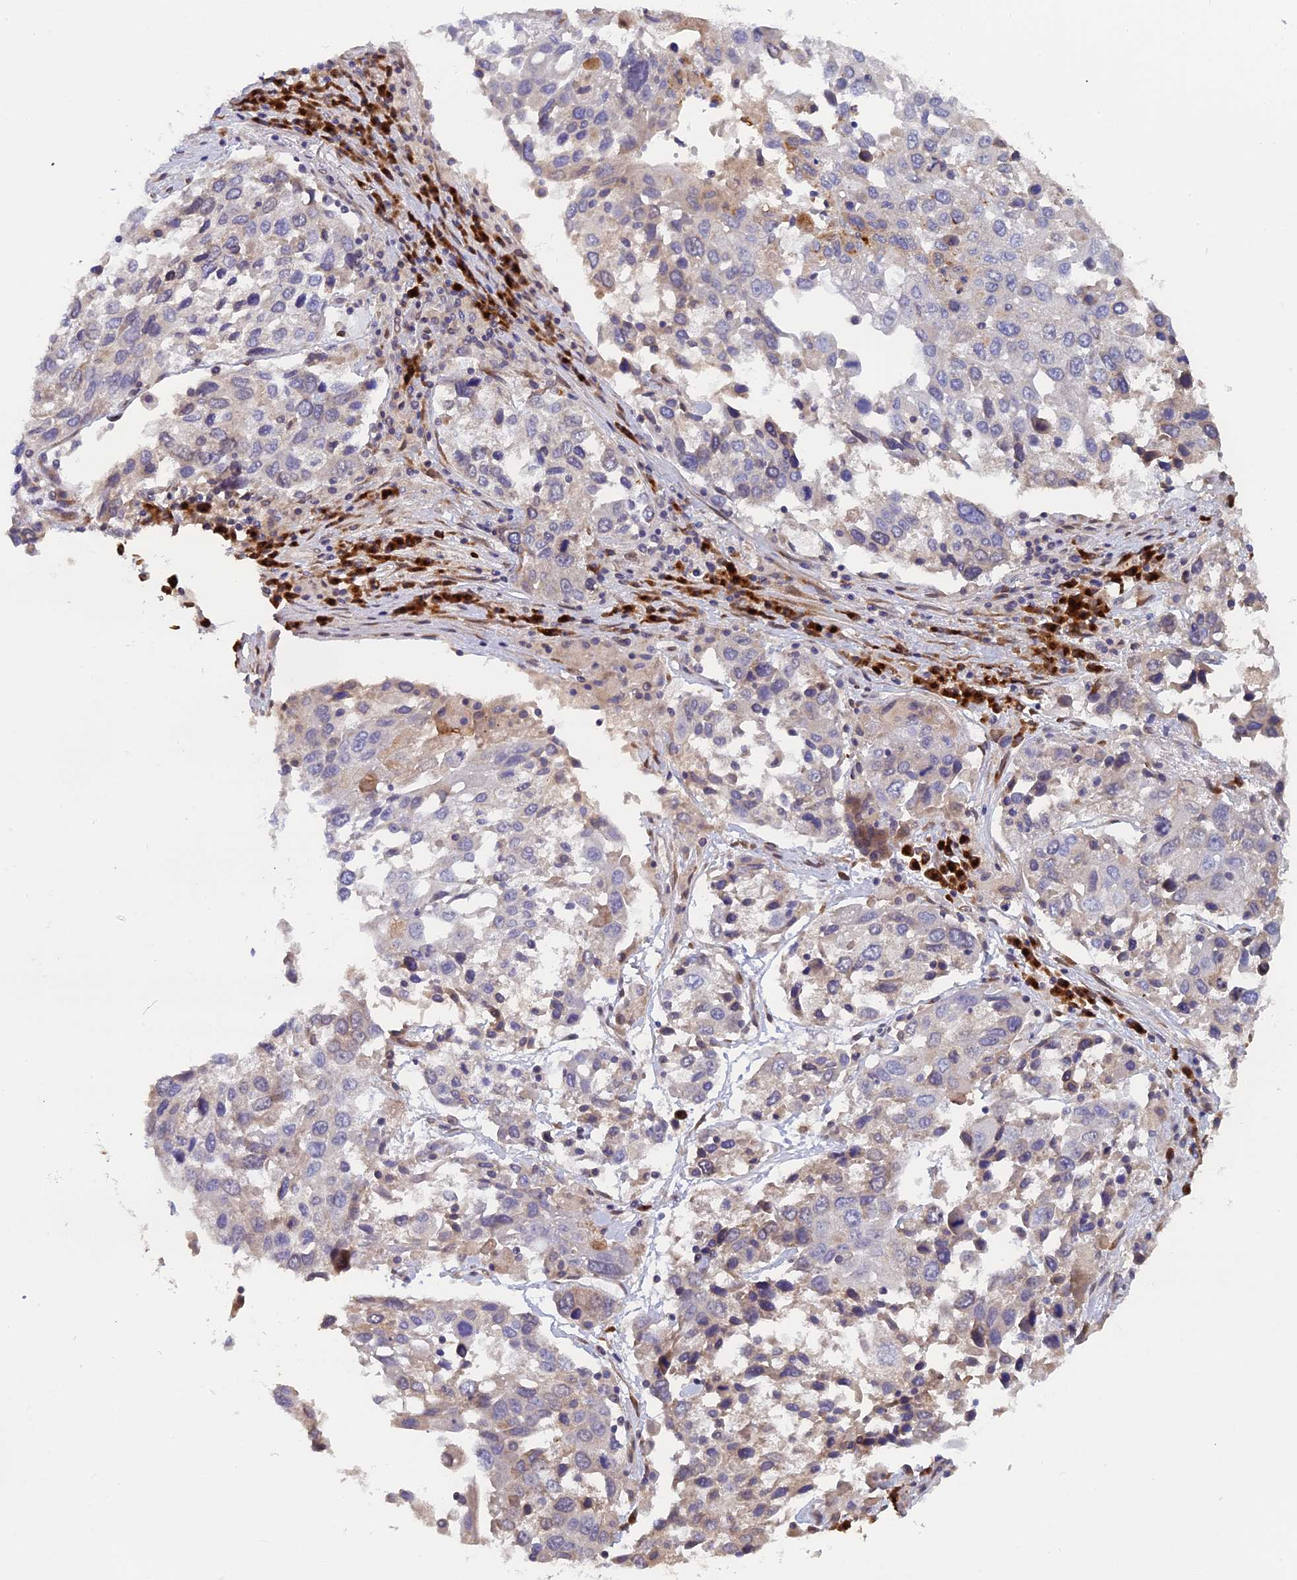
{"staining": {"intensity": "negative", "quantity": "none", "location": "none"}, "tissue": "lung cancer", "cell_type": "Tumor cells", "image_type": "cancer", "snomed": [{"axis": "morphology", "description": "Squamous cell carcinoma, NOS"}, {"axis": "topography", "description": "Lung"}], "caption": "Immunohistochemistry photomicrograph of neoplastic tissue: human lung squamous cell carcinoma stained with DAB demonstrates no significant protein positivity in tumor cells. Nuclei are stained in blue.", "gene": "SNX17", "patient": {"sex": "male", "age": 65}}